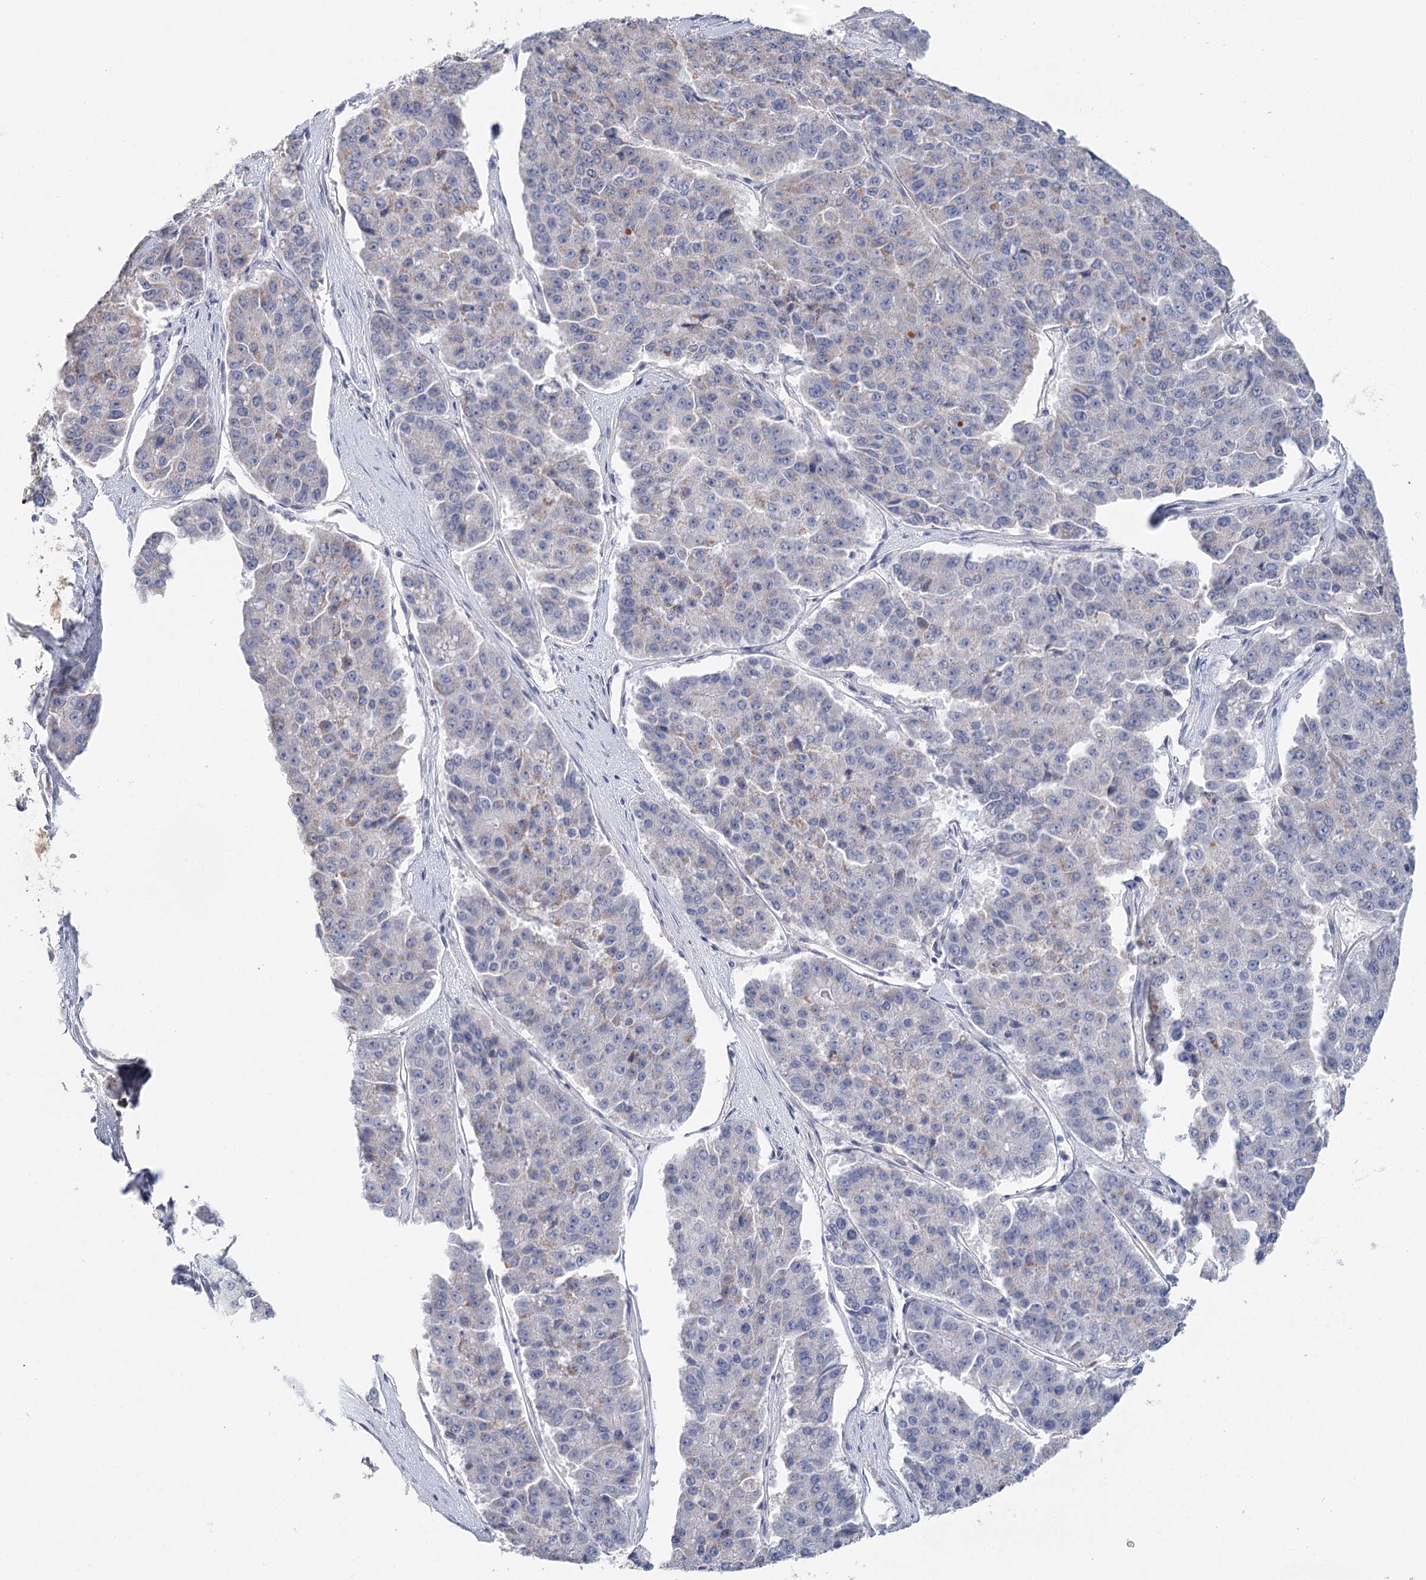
{"staining": {"intensity": "negative", "quantity": "none", "location": "none"}, "tissue": "pancreatic cancer", "cell_type": "Tumor cells", "image_type": "cancer", "snomed": [{"axis": "morphology", "description": "Adenocarcinoma, NOS"}, {"axis": "topography", "description": "Pancreas"}], "caption": "High magnification brightfield microscopy of pancreatic cancer stained with DAB (3,3'-diaminobenzidine) (brown) and counterstained with hematoxylin (blue): tumor cells show no significant positivity. (DAB (3,3'-diaminobenzidine) immunohistochemistry (IHC) with hematoxylin counter stain).", "gene": "ARHGAP44", "patient": {"sex": "male", "age": 50}}